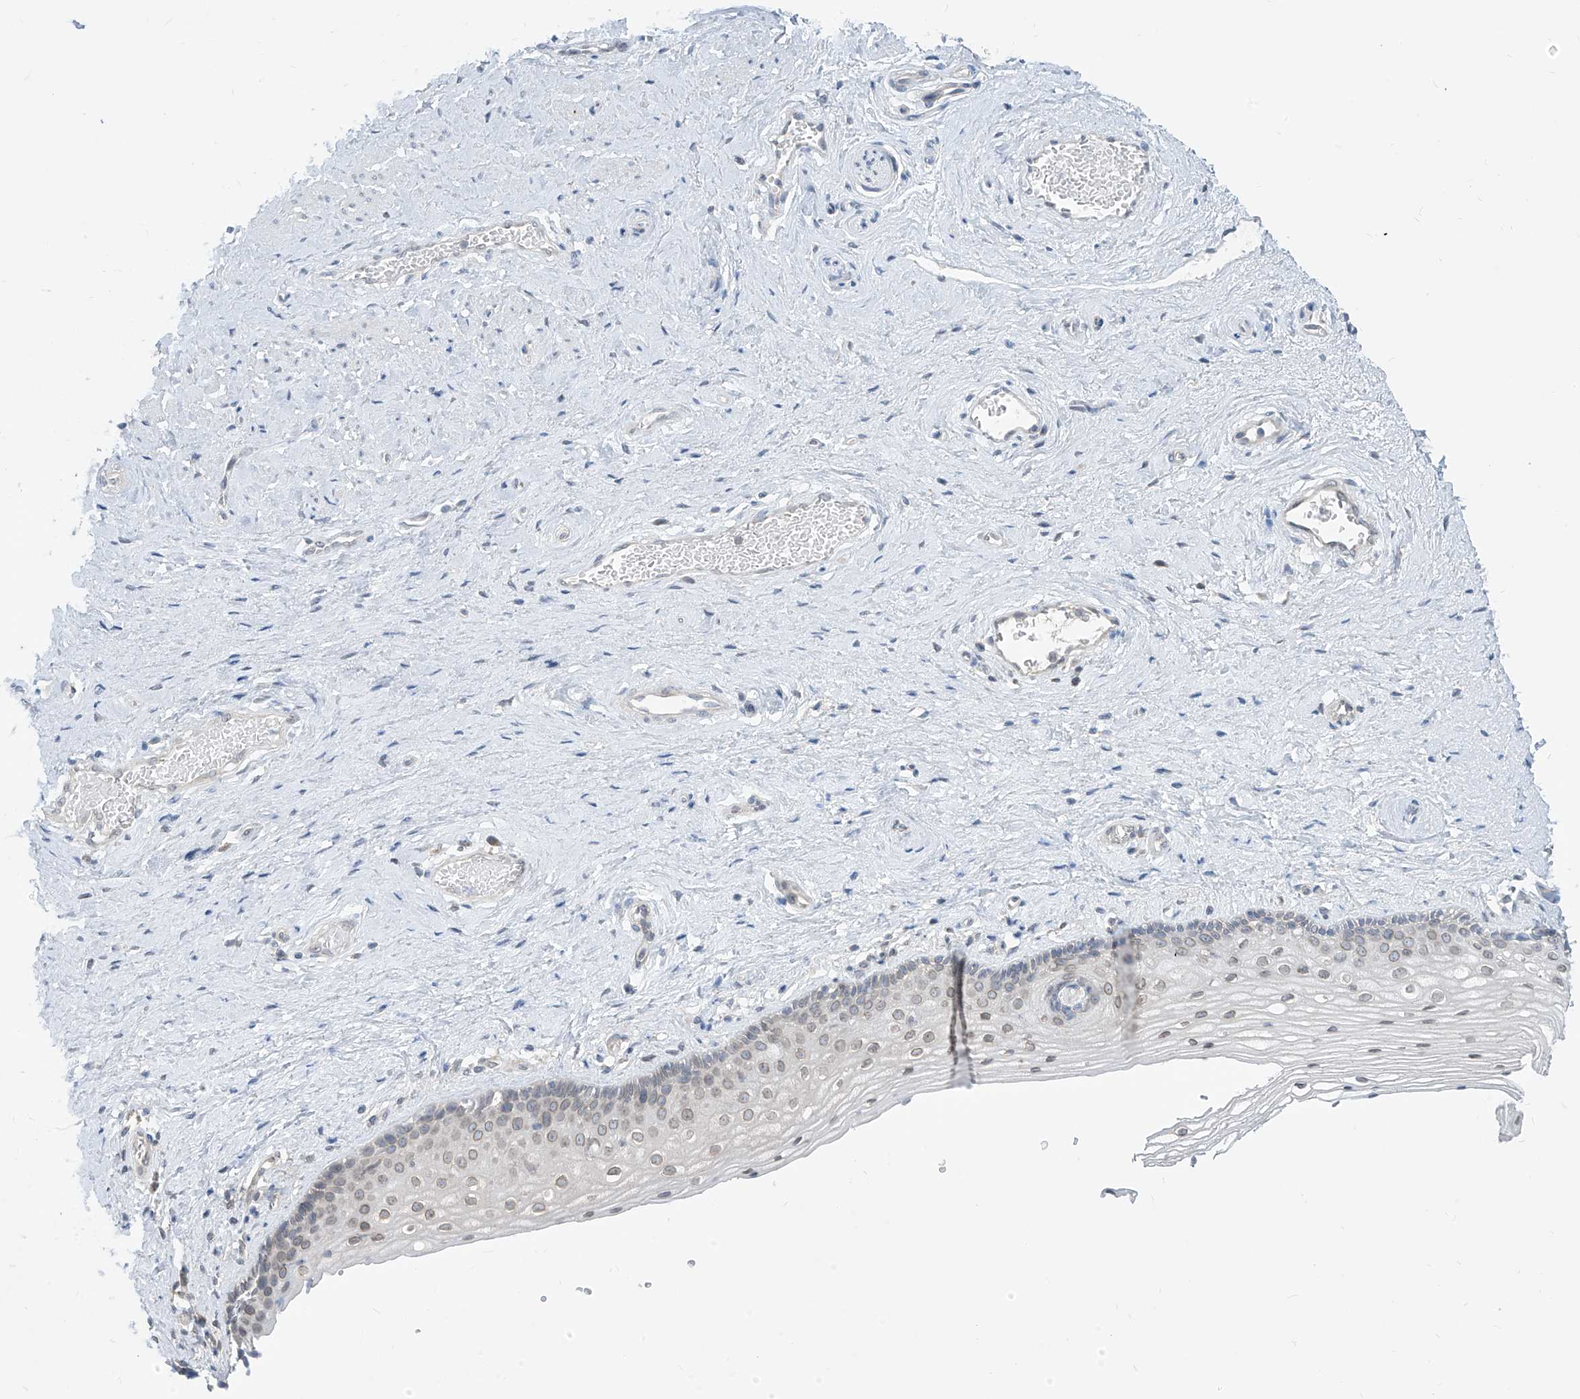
{"staining": {"intensity": "weak", "quantity": "<25%", "location": "cytoplasmic/membranous,nuclear"}, "tissue": "vagina", "cell_type": "Squamous epithelial cells", "image_type": "normal", "snomed": [{"axis": "morphology", "description": "Normal tissue, NOS"}, {"axis": "topography", "description": "Vagina"}], "caption": "An image of vagina stained for a protein shows no brown staining in squamous epithelial cells. (DAB (3,3'-diaminobenzidine) immunohistochemistry, high magnification).", "gene": "KRTAP25", "patient": {"sex": "female", "age": 46}}